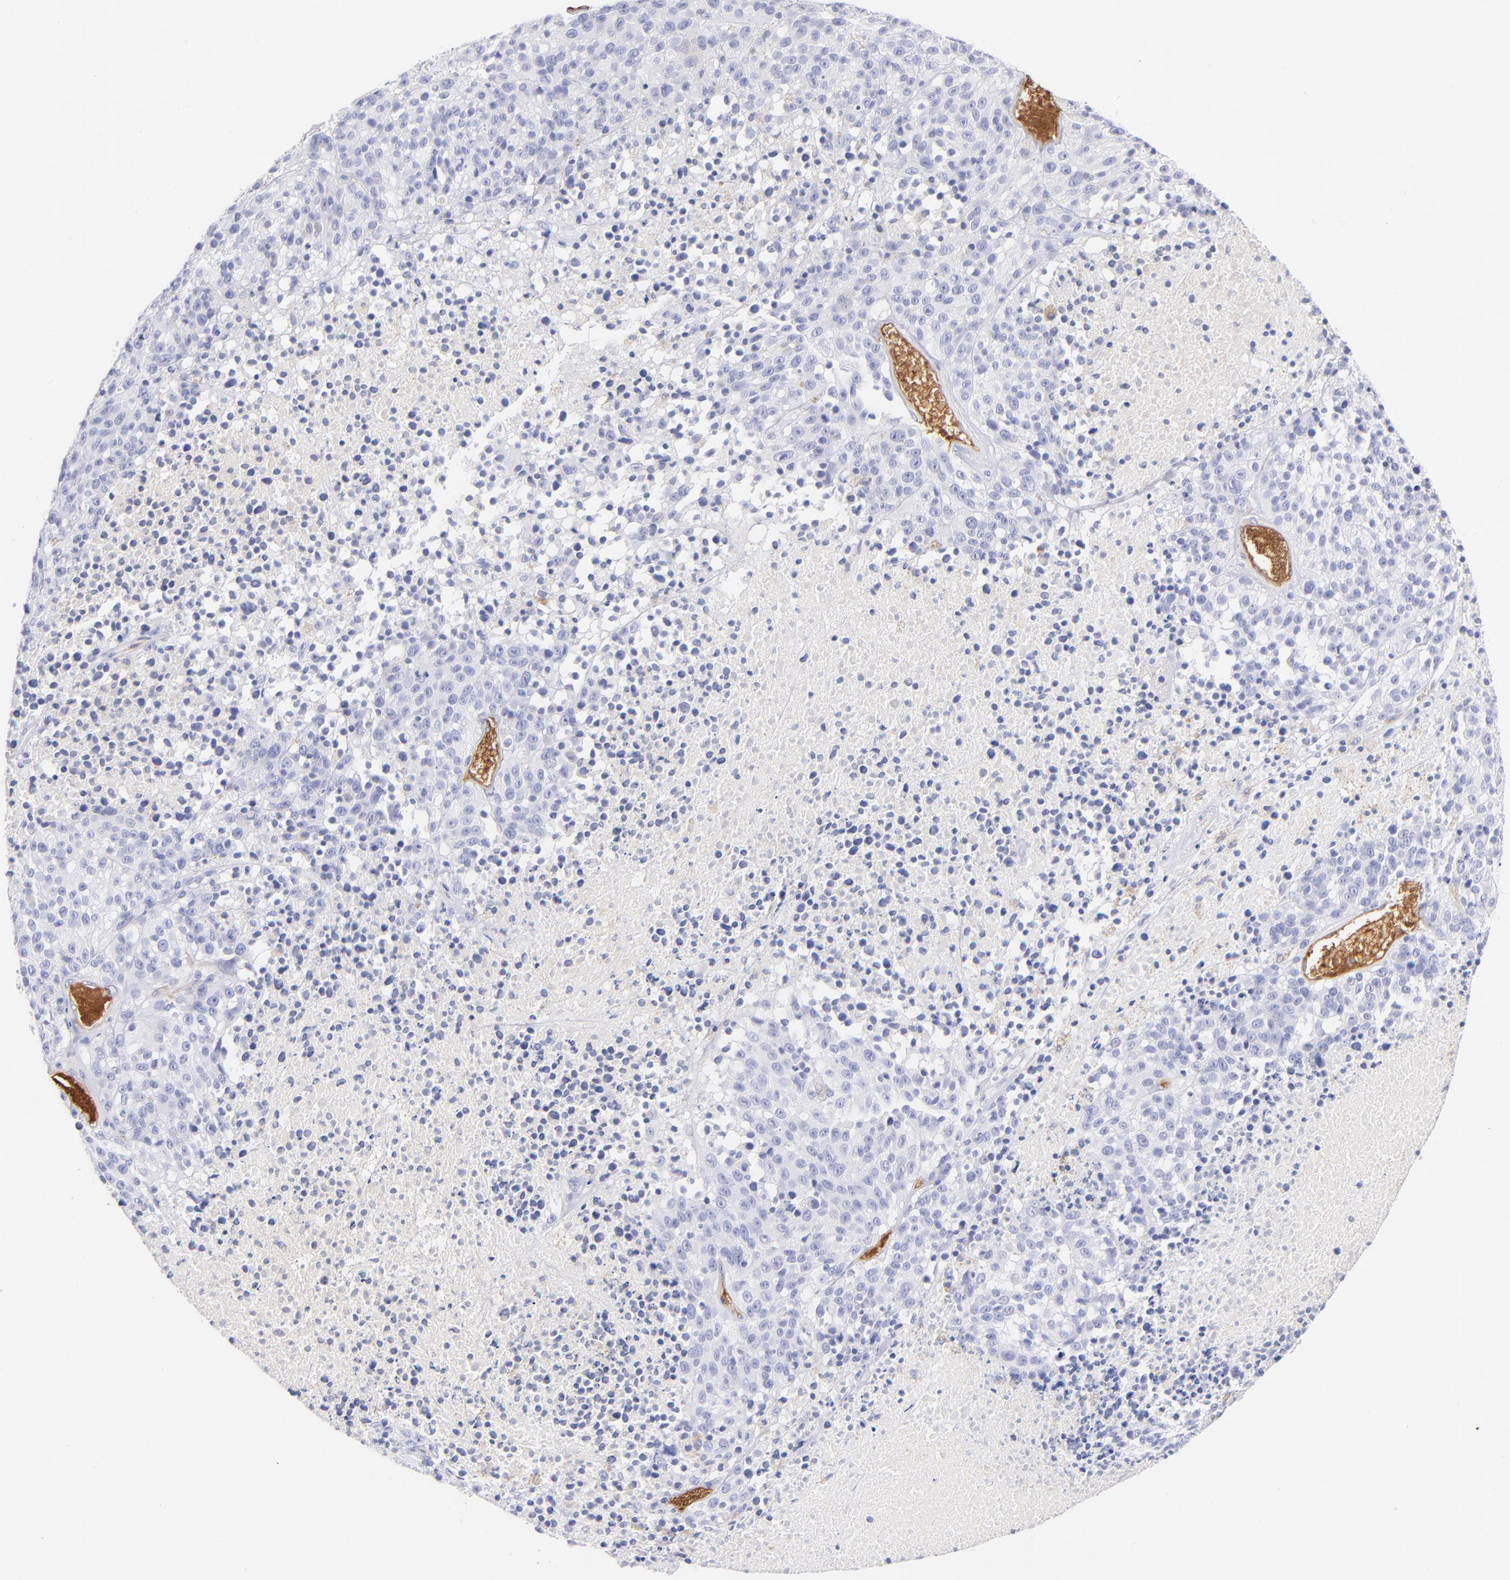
{"staining": {"intensity": "negative", "quantity": "none", "location": "none"}, "tissue": "melanoma", "cell_type": "Tumor cells", "image_type": "cancer", "snomed": [{"axis": "morphology", "description": "Malignant melanoma, Metastatic site"}, {"axis": "topography", "description": "Cerebral cortex"}], "caption": "There is no significant staining in tumor cells of malignant melanoma (metastatic site). Nuclei are stained in blue.", "gene": "HP", "patient": {"sex": "female", "age": 52}}